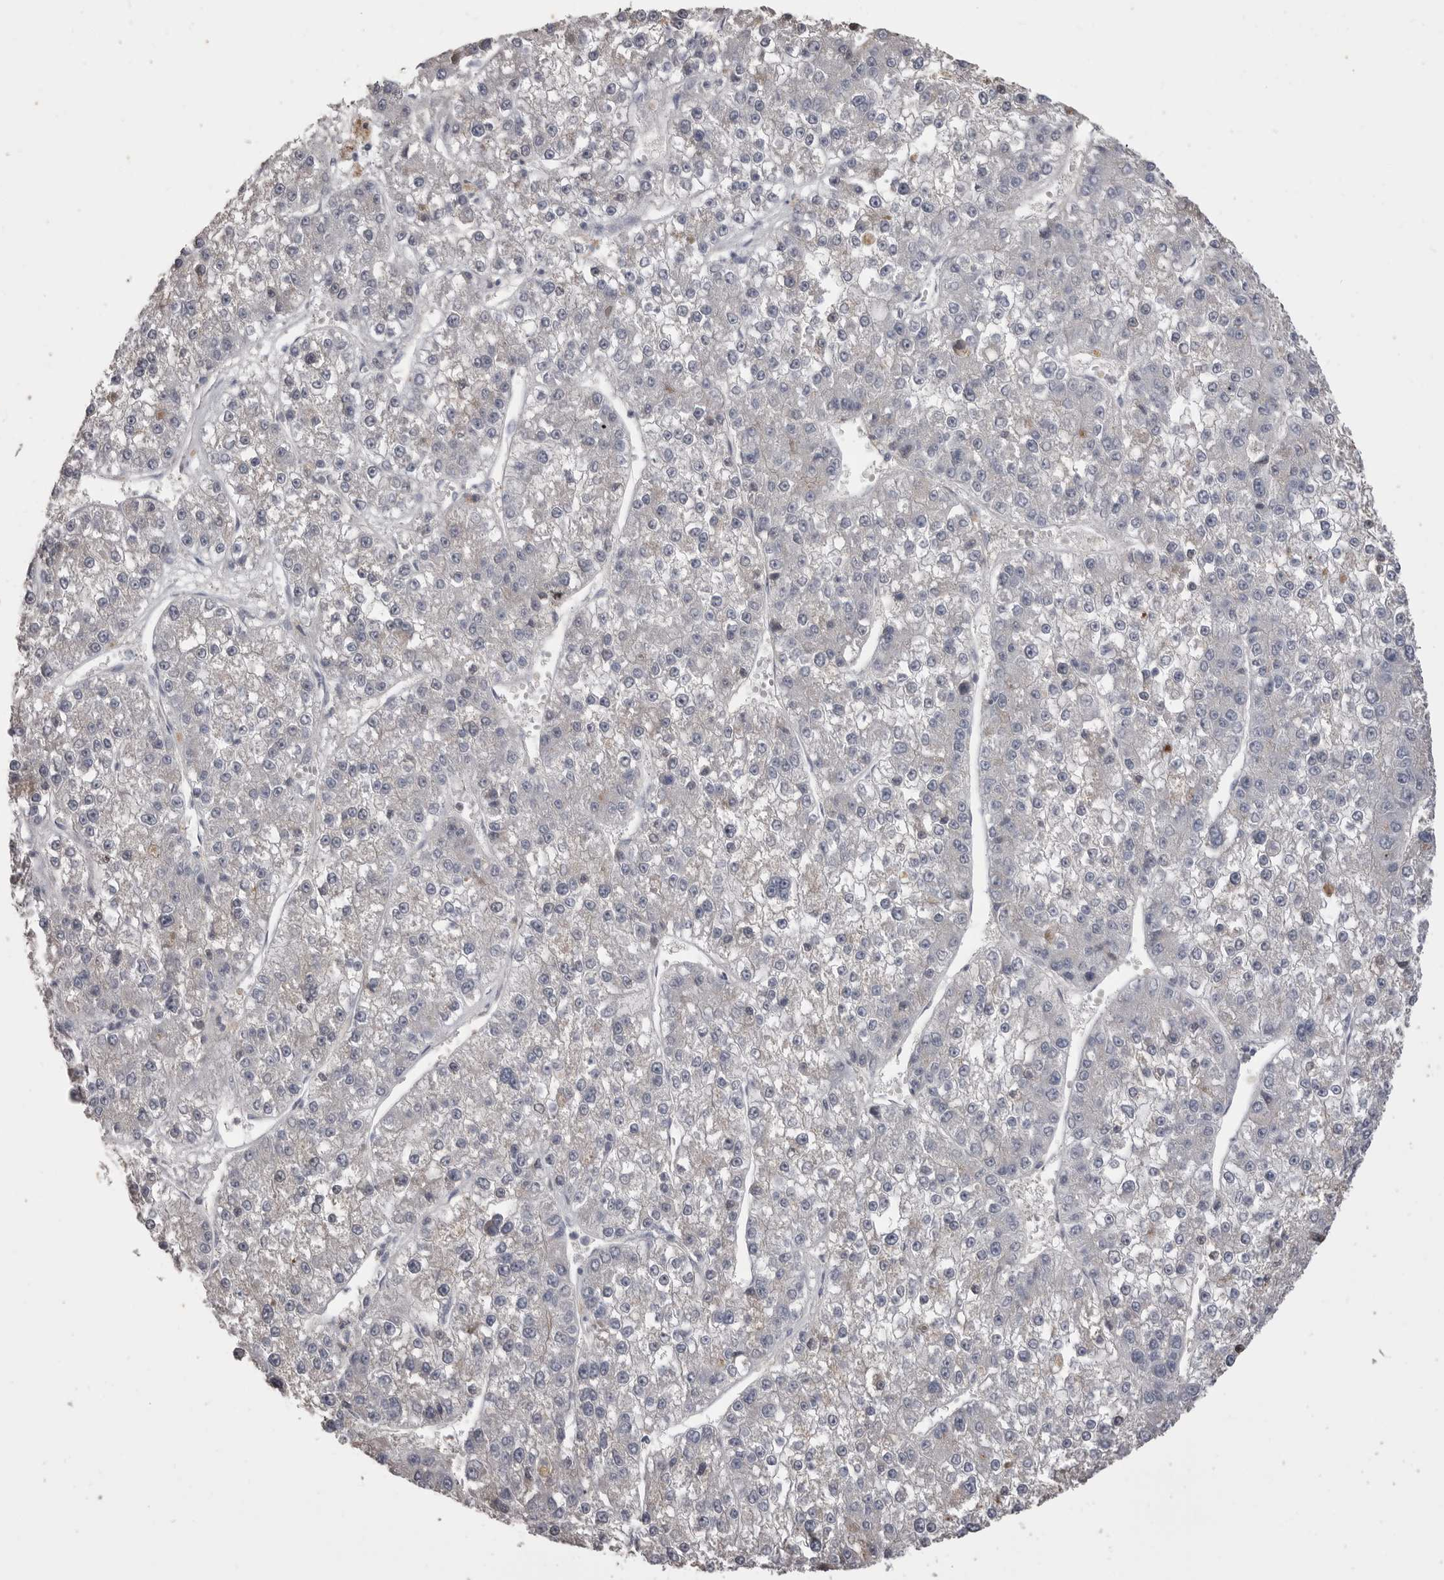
{"staining": {"intensity": "negative", "quantity": "none", "location": "none"}, "tissue": "liver cancer", "cell_type": "Tumor cells", "image_type": "cancer", "snomed": [{"axis": "morphology", "description": "Carcinoma, Hepatocellular, NOS"}, {"axis": "topography", "description": "Liver"}], "caption": "DAB (3,3'-diaminobenzidine) immunohistochemical staining of human hepatocellular carcinoma (liver) demonstrates no significant expression in tumor cells.", "gene": "AHSG", "patient": {"sex": "female", "age": 73}}